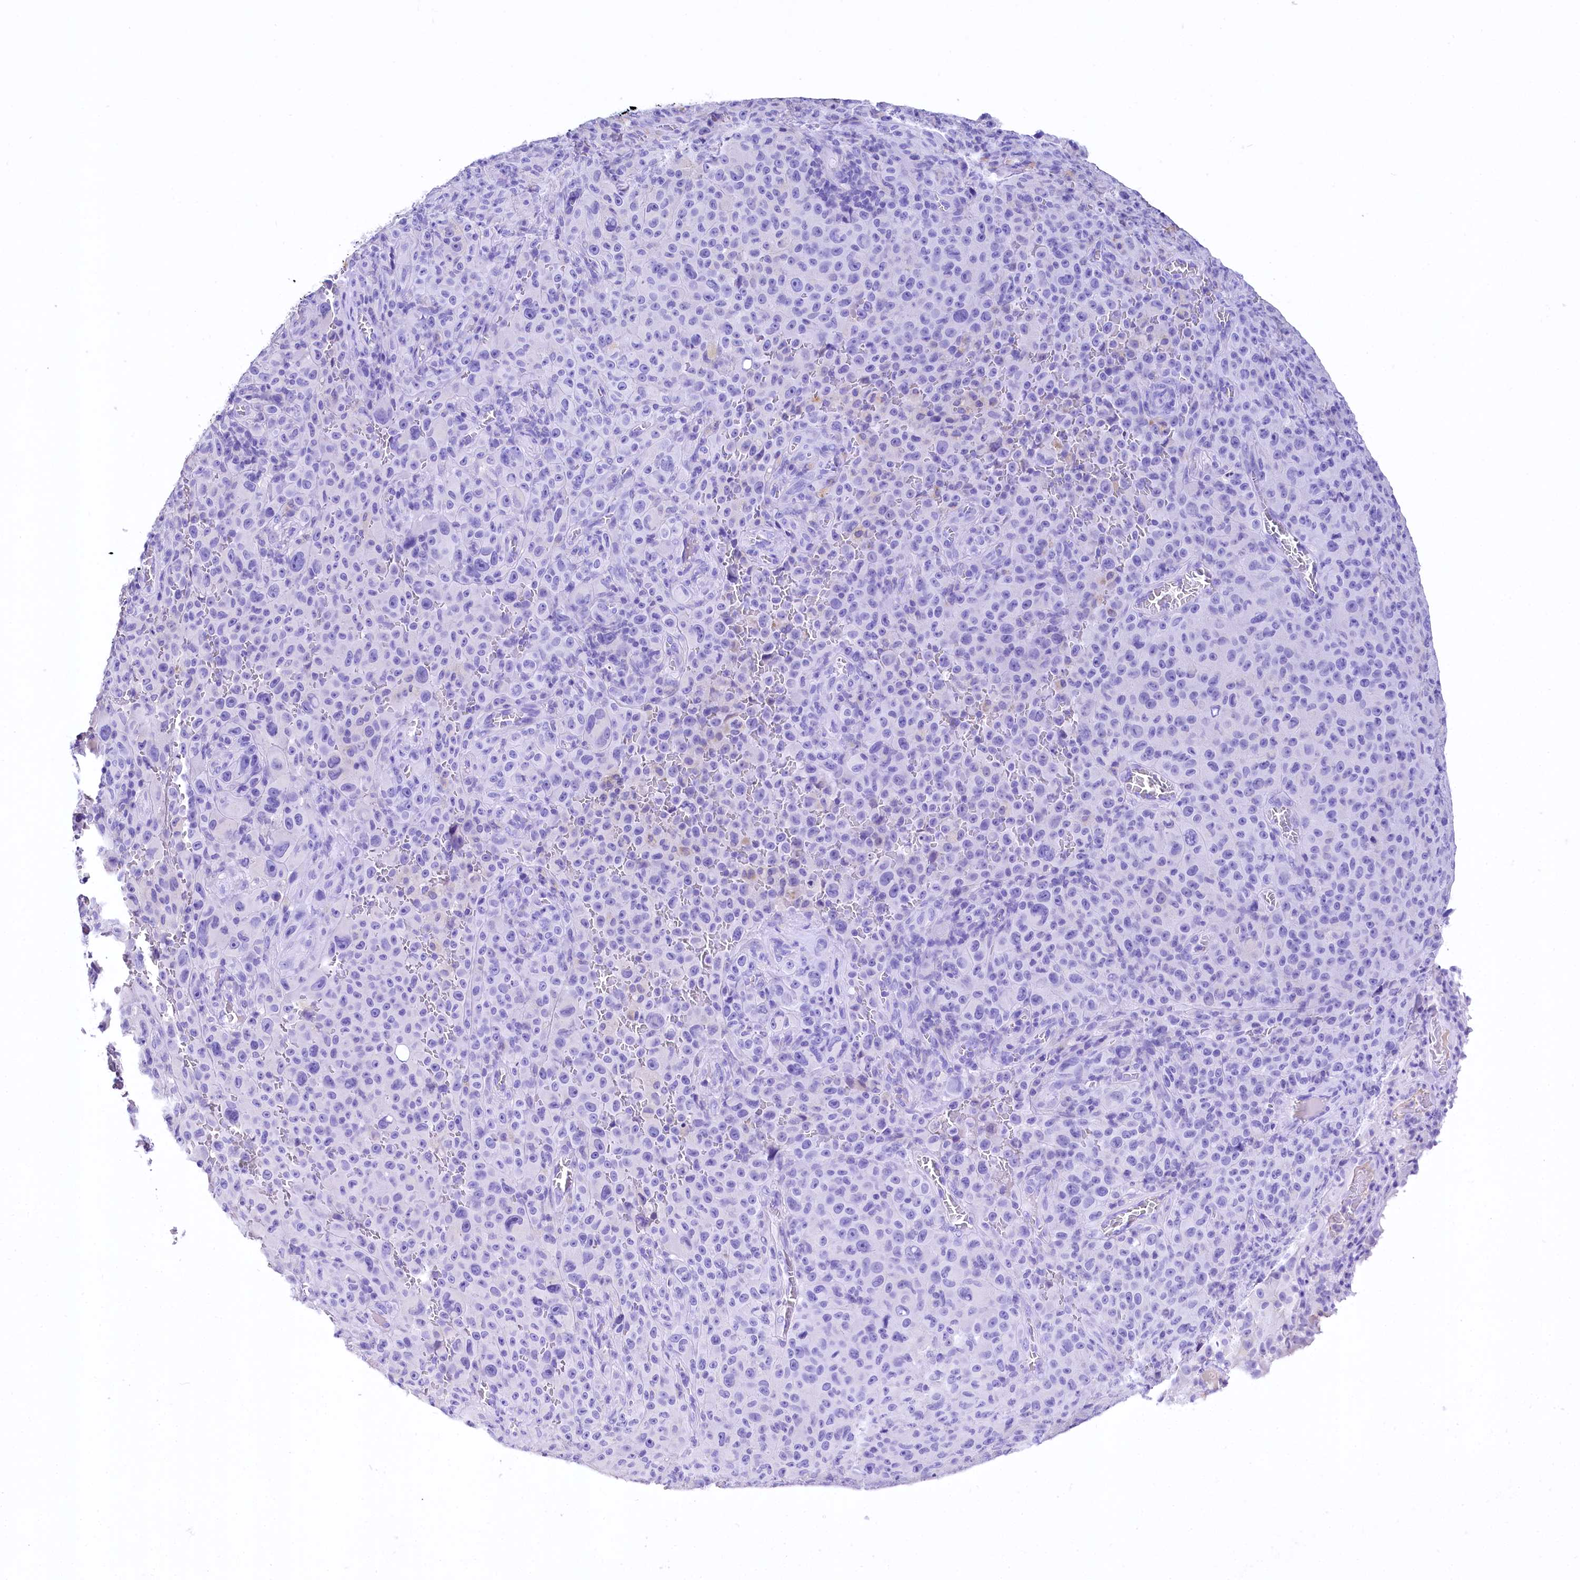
{"staining": {"intensity": "negative", "quantity": "none", "location": "none"}, "tissue": "melanoma", "cell_type": "Tumor cells", "image_type": "cancer", "snomed": [{"axis": "morphology", "description": "Malignant melanoma, NOS"}, {"axis": "topography", "description": "Skin"}], "caption": "DAB (3,3'-diaminobenzidine) immunohistochemical staining of human malignant melanoma shows no significant expression in tumor cells.", "gene": "A2ML1", "patient": {"sex": "female", "age": 82}}